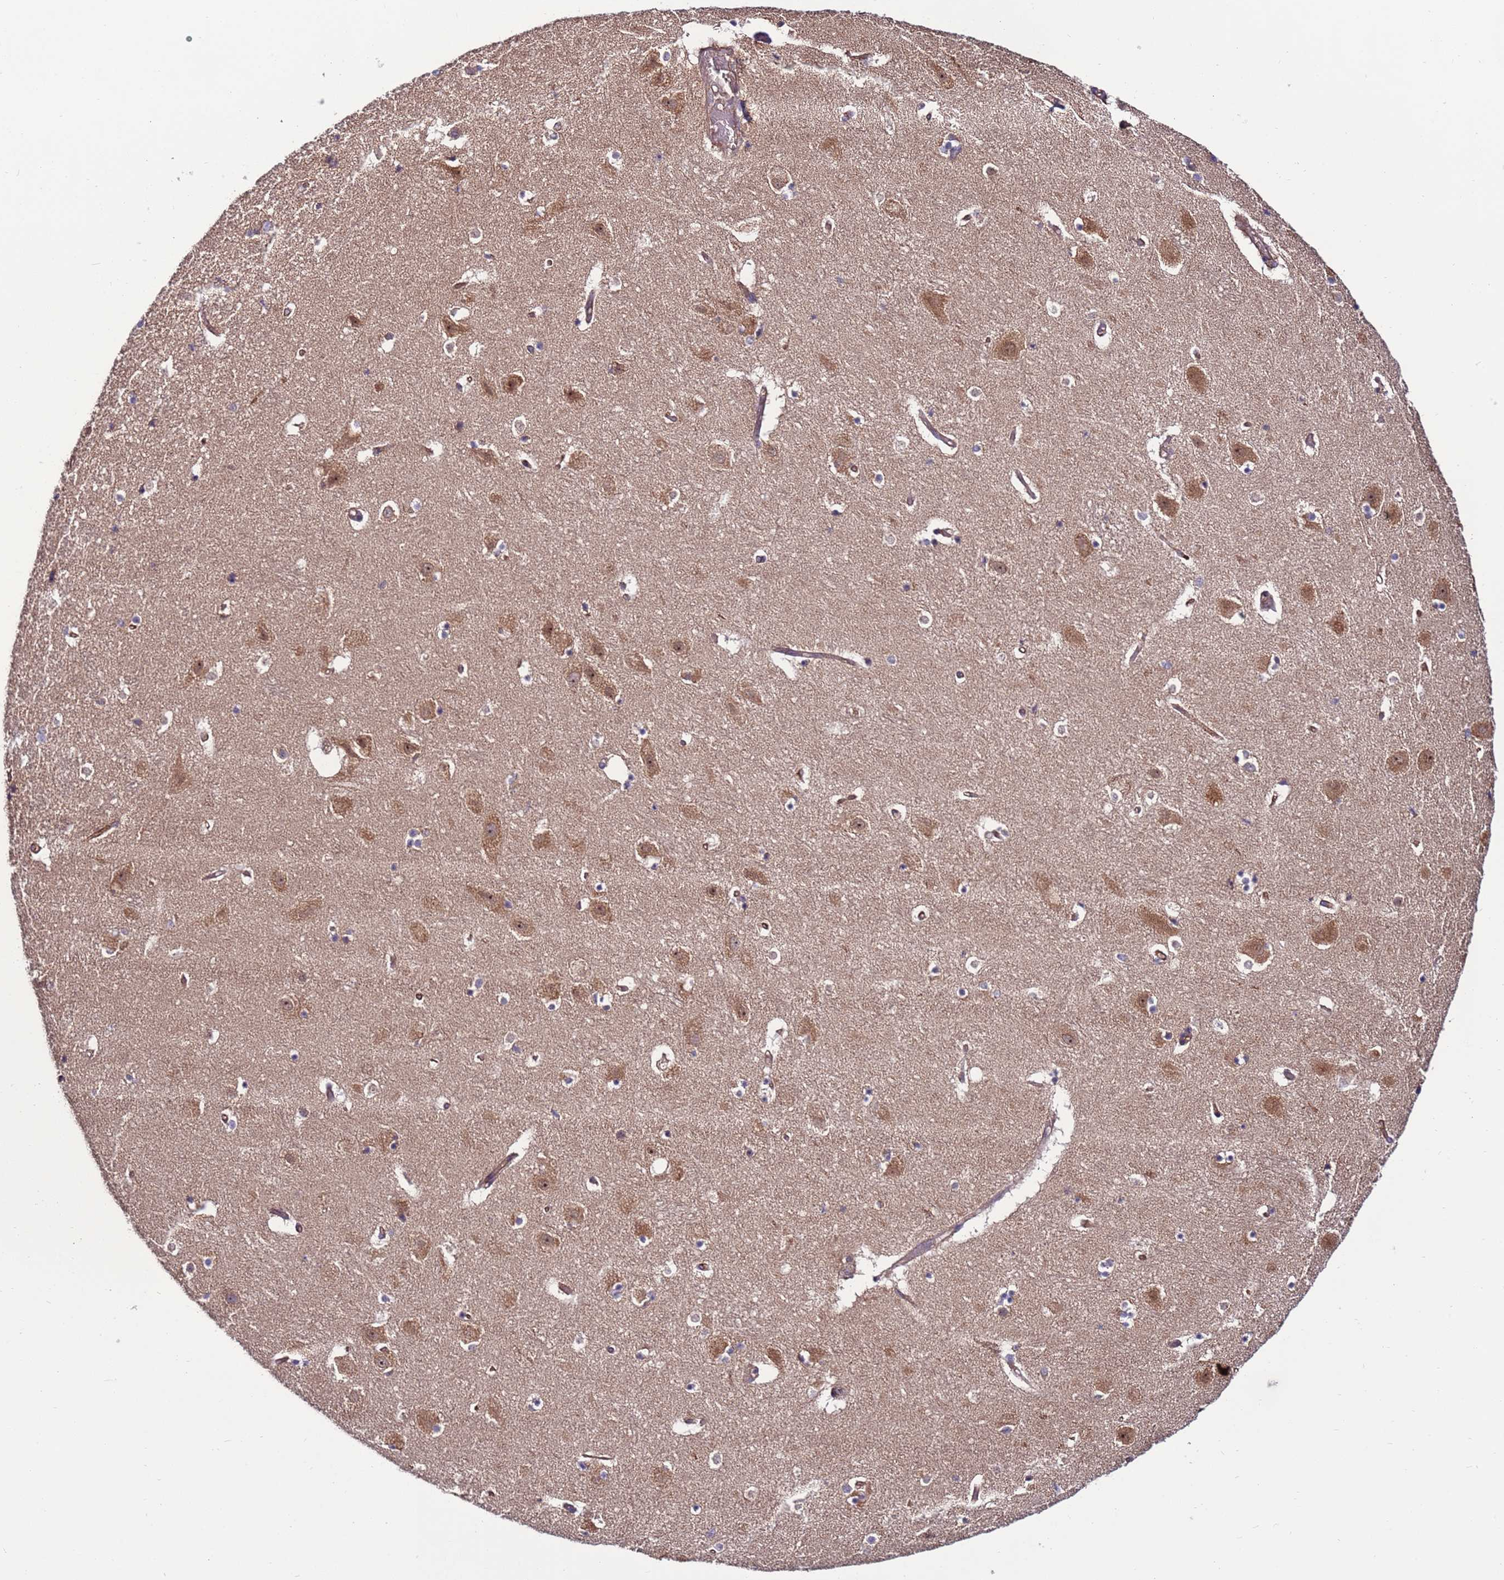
{"staining": {"intensity": "weak", "quantity": "25%-75%", "location": "cytoplasmic/membranous"}, "tissue": "hippocampus", "cell_type": "Glial cells", "image_type": "normal", "snomed": [{"axis": "morphology", "description": "Normal tissue, NOS"}, {"axis": "topography", "description": "Hippocampus"}], "caption": "Immunohistochemical staining of unremarkable human hippocampus reveals 25%-75% levels of weak cytoplasmic/membranous protein expression in approximately 25%-75% of glial cells. The staining is performed using DAB (3,3'-diaminobenzidine) brown chromogen to label protein expression. The nuclei are counter-stained blue using hematoxylin.", "gene": "SLC44A5", "patient": {"sex": "female", "age": 52}}